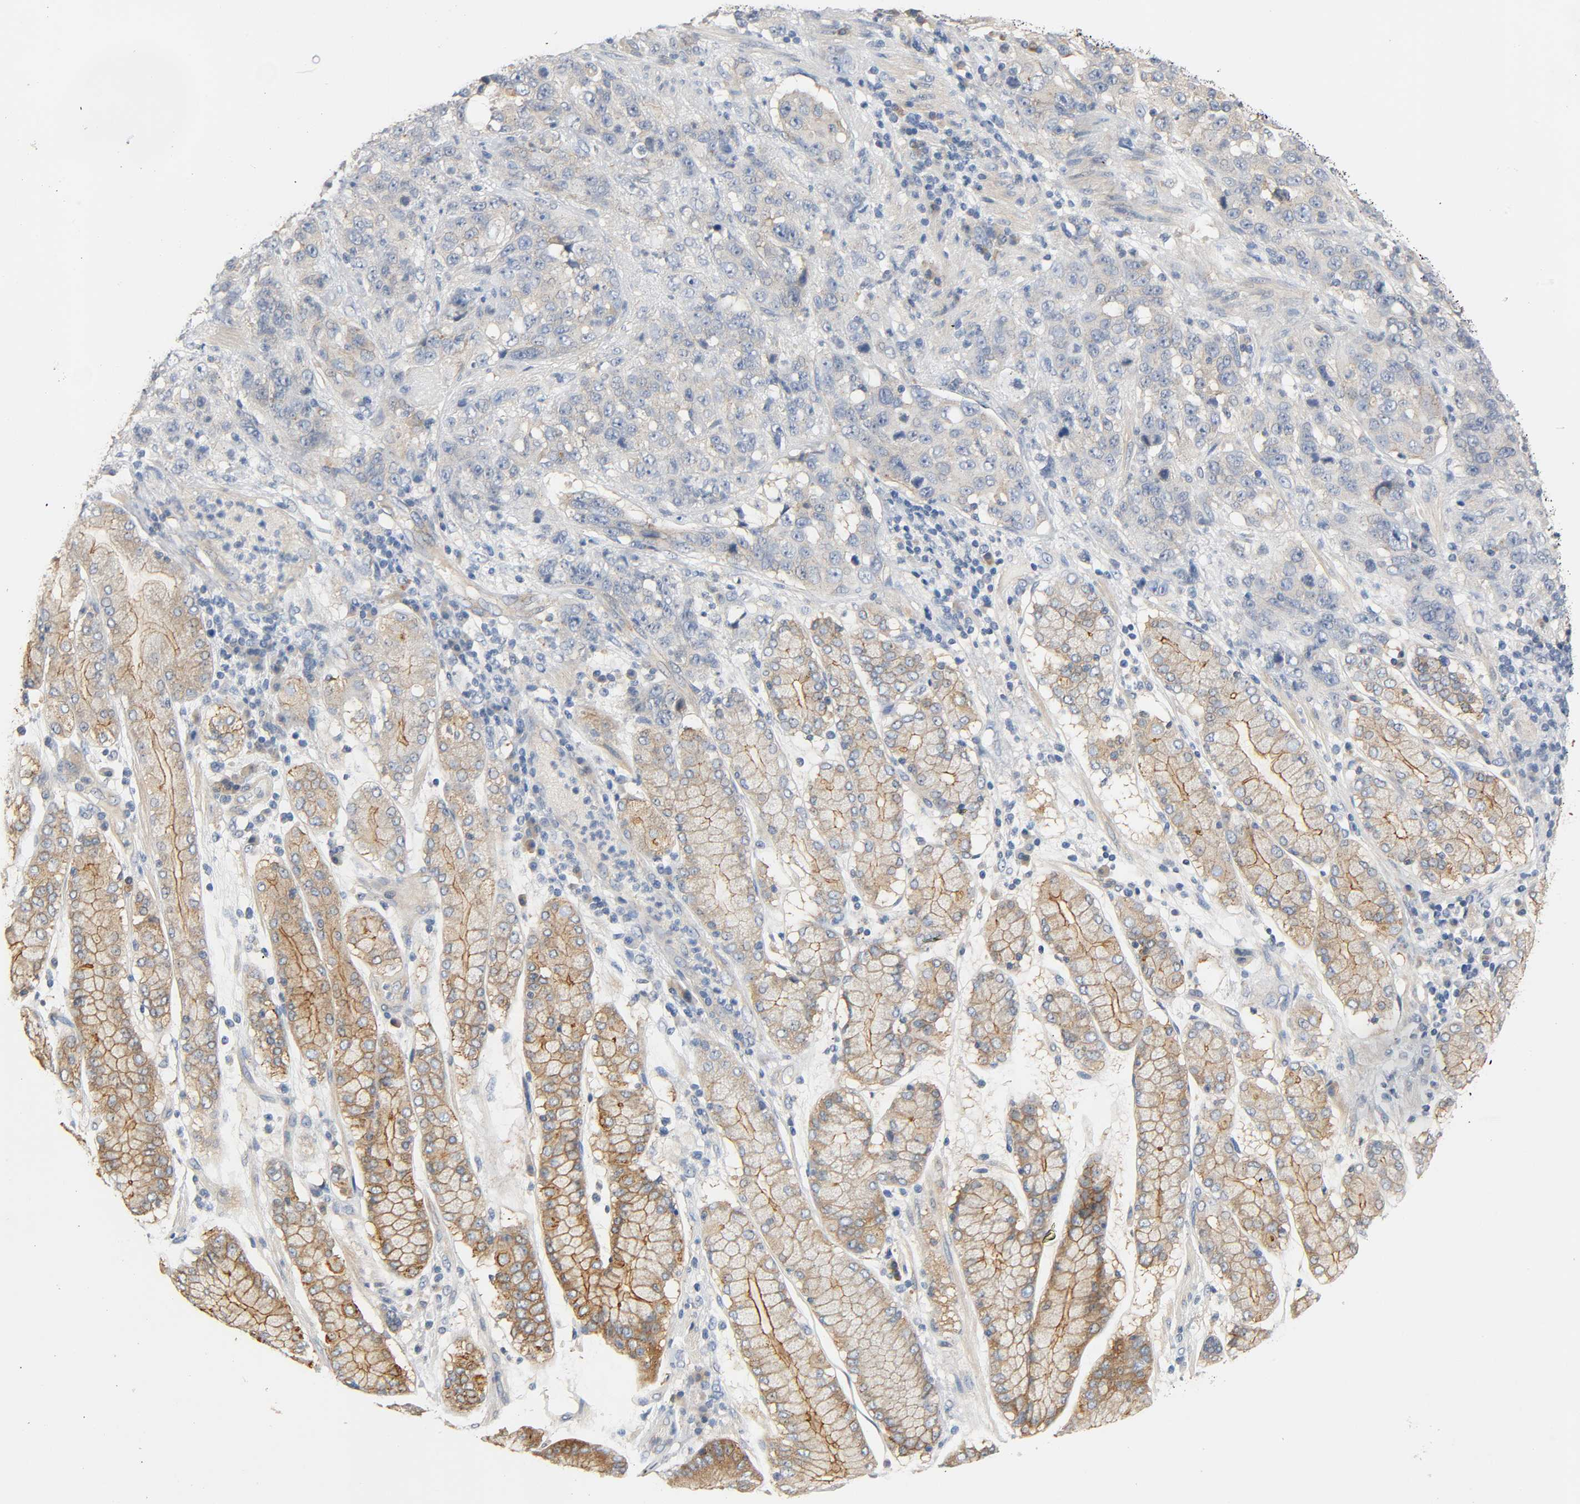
{"staining": {"intensity": "weak", "quantity": "25%-75%", "location": "cytoplasmic/membranous"}, "tissue": "stomach cancer", "cell_type": "Tumor cells", "image_type": "cancer", "snomed": [{"axis": "morphology", "description": "Normal tissue, NOS"}, {"axis": "morphology", "description": "Adenocarcinoma, NOS"}, {"axis": "topography", "description": "Stomach"}], "caption": "Immunohistochemistry staining of stomach cancer (adenocarcinoma), which displays low levels of weak cytoplasmic/membranous expression in about 25%-75% of tumor cells indicating weak cytoplasmic/membranous protein expression. The staining was performed using DAB (3,3'-diaminobenzidine) (brown) for protein detection and nuclei were counterstained in hematoxylin (blue).", "gene": "ARPC1A", "patient": {"sex": "male", "age": 48}}